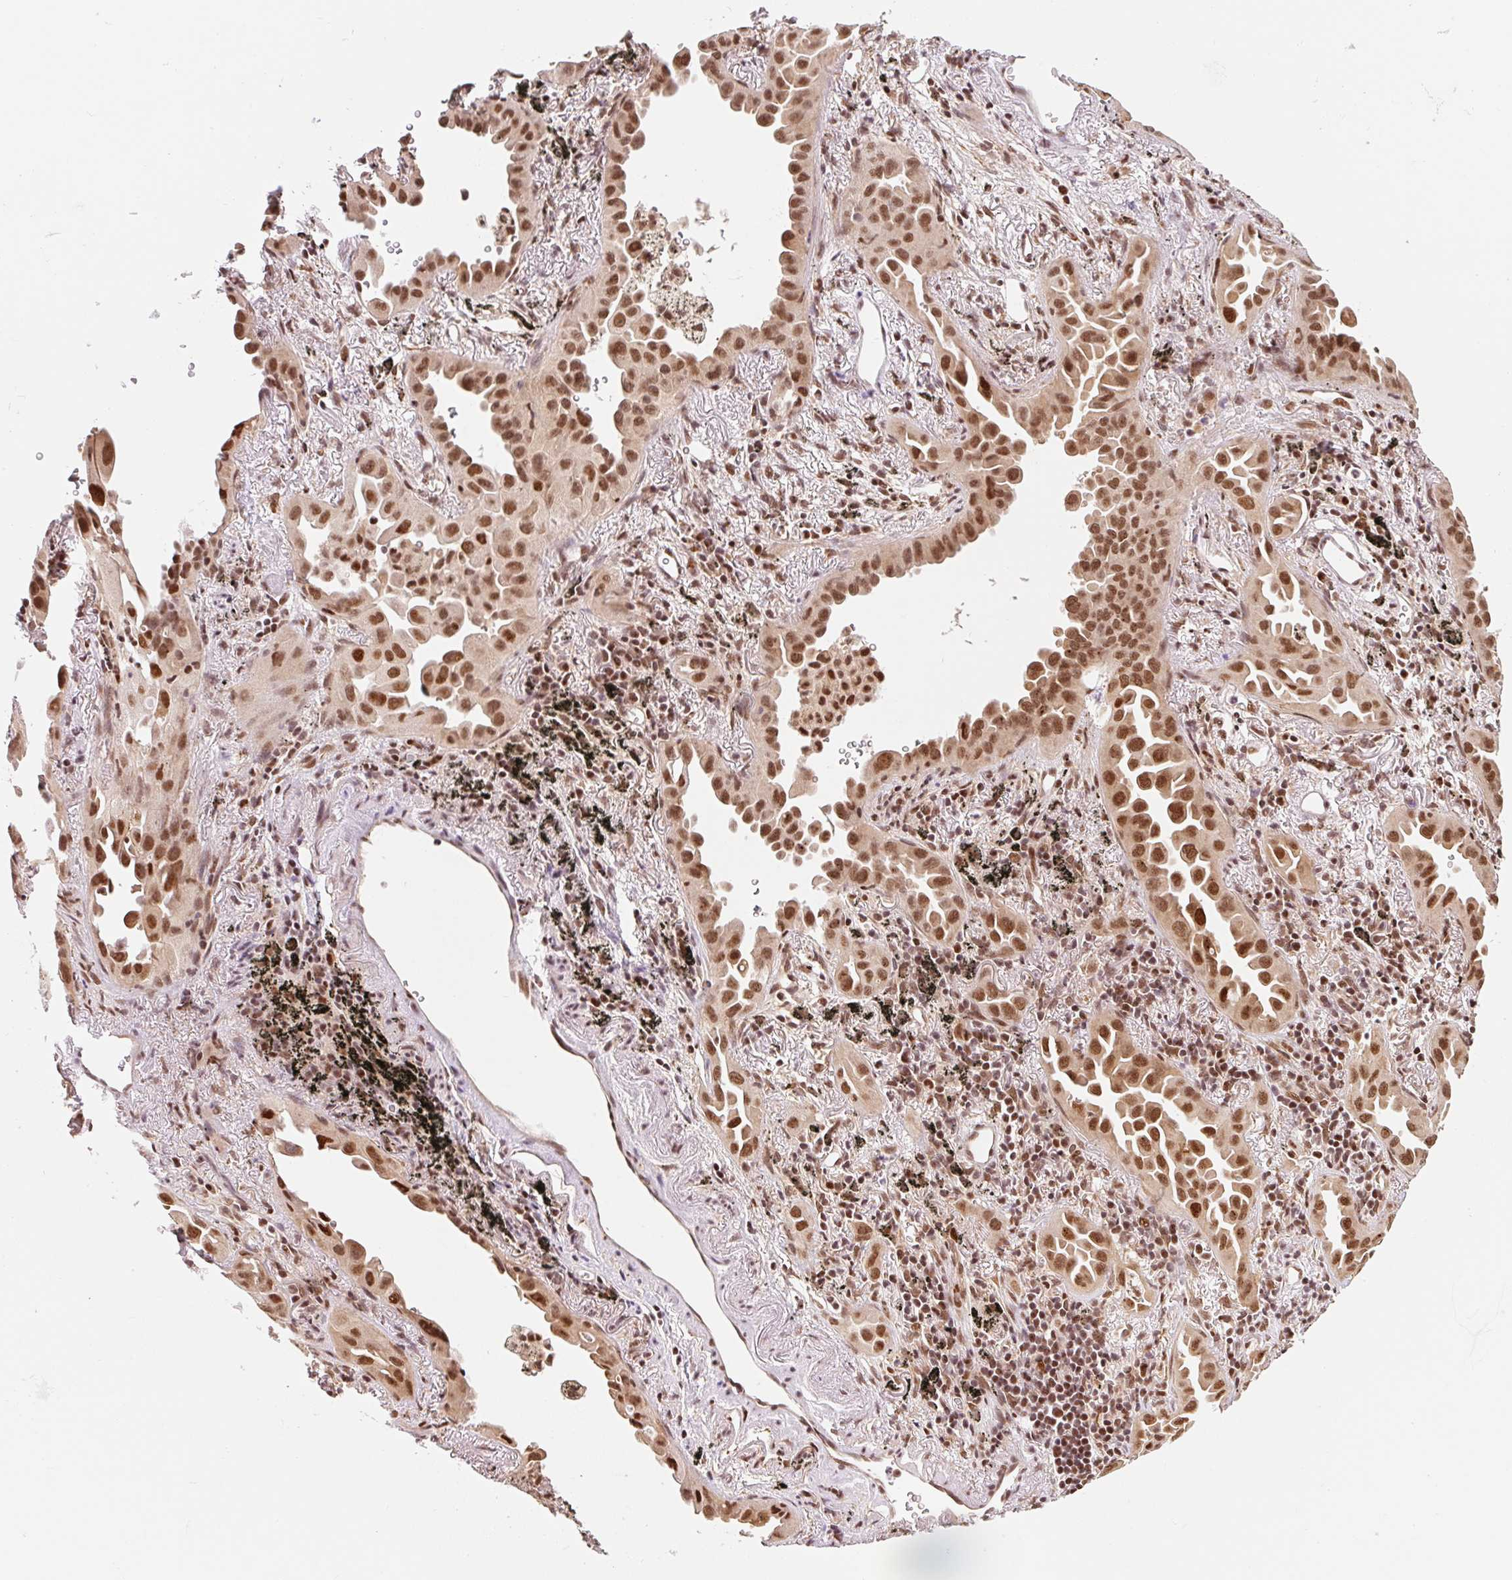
{"staining": {"intensity": "moderate", "quantity": ">75%", "location": "nuclear"}, "tissue": "lung cancer", "cell_type": "Tumor cells", "image_type": "cancer", "snomed": [{"axis": "morphology", "description": "Adenocarcinoma, NOS"}, {"axis": "topography", "description": "Lung"}], "caption": "Lung cancer was stained to show a protein in brown. There is medium levels of moderate nuclear expression in about >75% of tumor cells. The protein is shown in brown color, while the nuclei are stained blue.", "gene": "INTS8", "patient": {"sex": "male", "age": 68}}